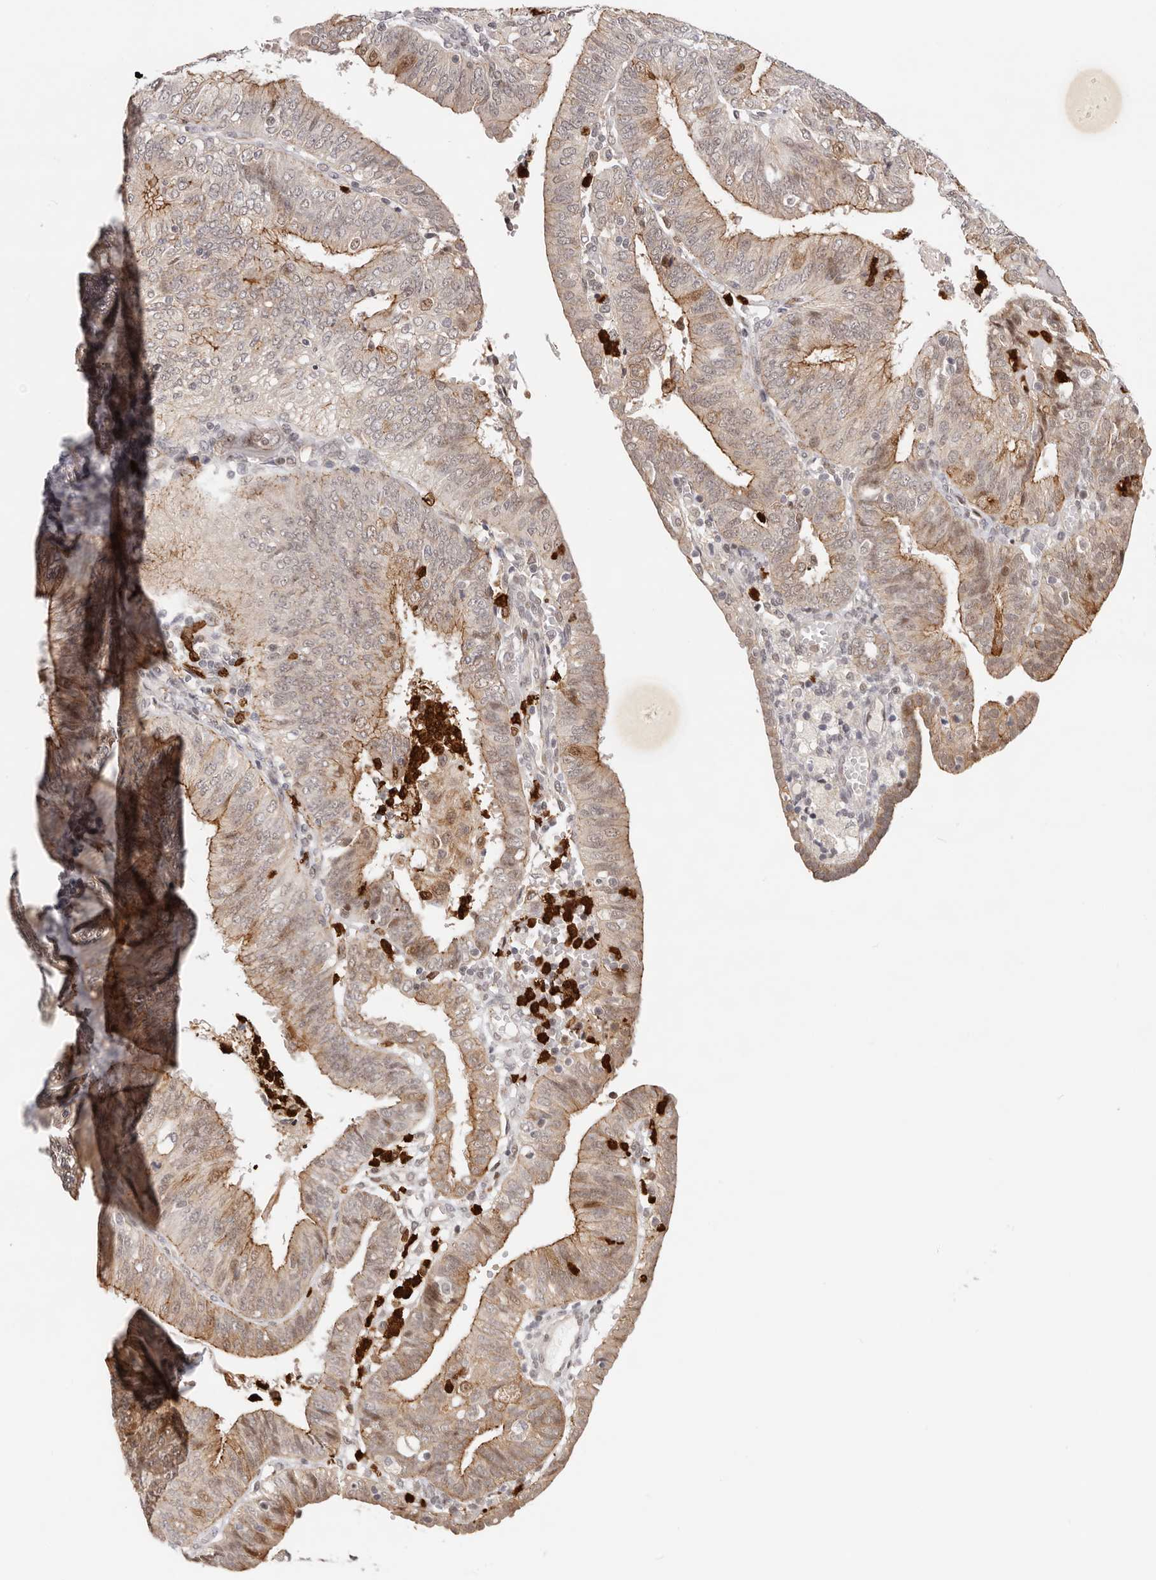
{"staining": {"intensity": "moderate", "quantity": "25%-75%", "location": "cytoplasmic/membranous"}, "tissue": "endometrial cancer", "cell_type": "Tumor cells", "image_type": "cancer", "snomed": [{"axis": "morphology", "description": "Adenocarcinoma, NOS"}, {"axis": "topography", "description": "Endometrium"}], "caption": "Human endometrial cancer (adenocarcinoma) stained for a protein (brown) displays moderate cytoplasmic/membranous positive expression in approximately 25%-75% of tumor cells.", "gene": "AFDN", "patient": {"sex": "female", "age": 58}}